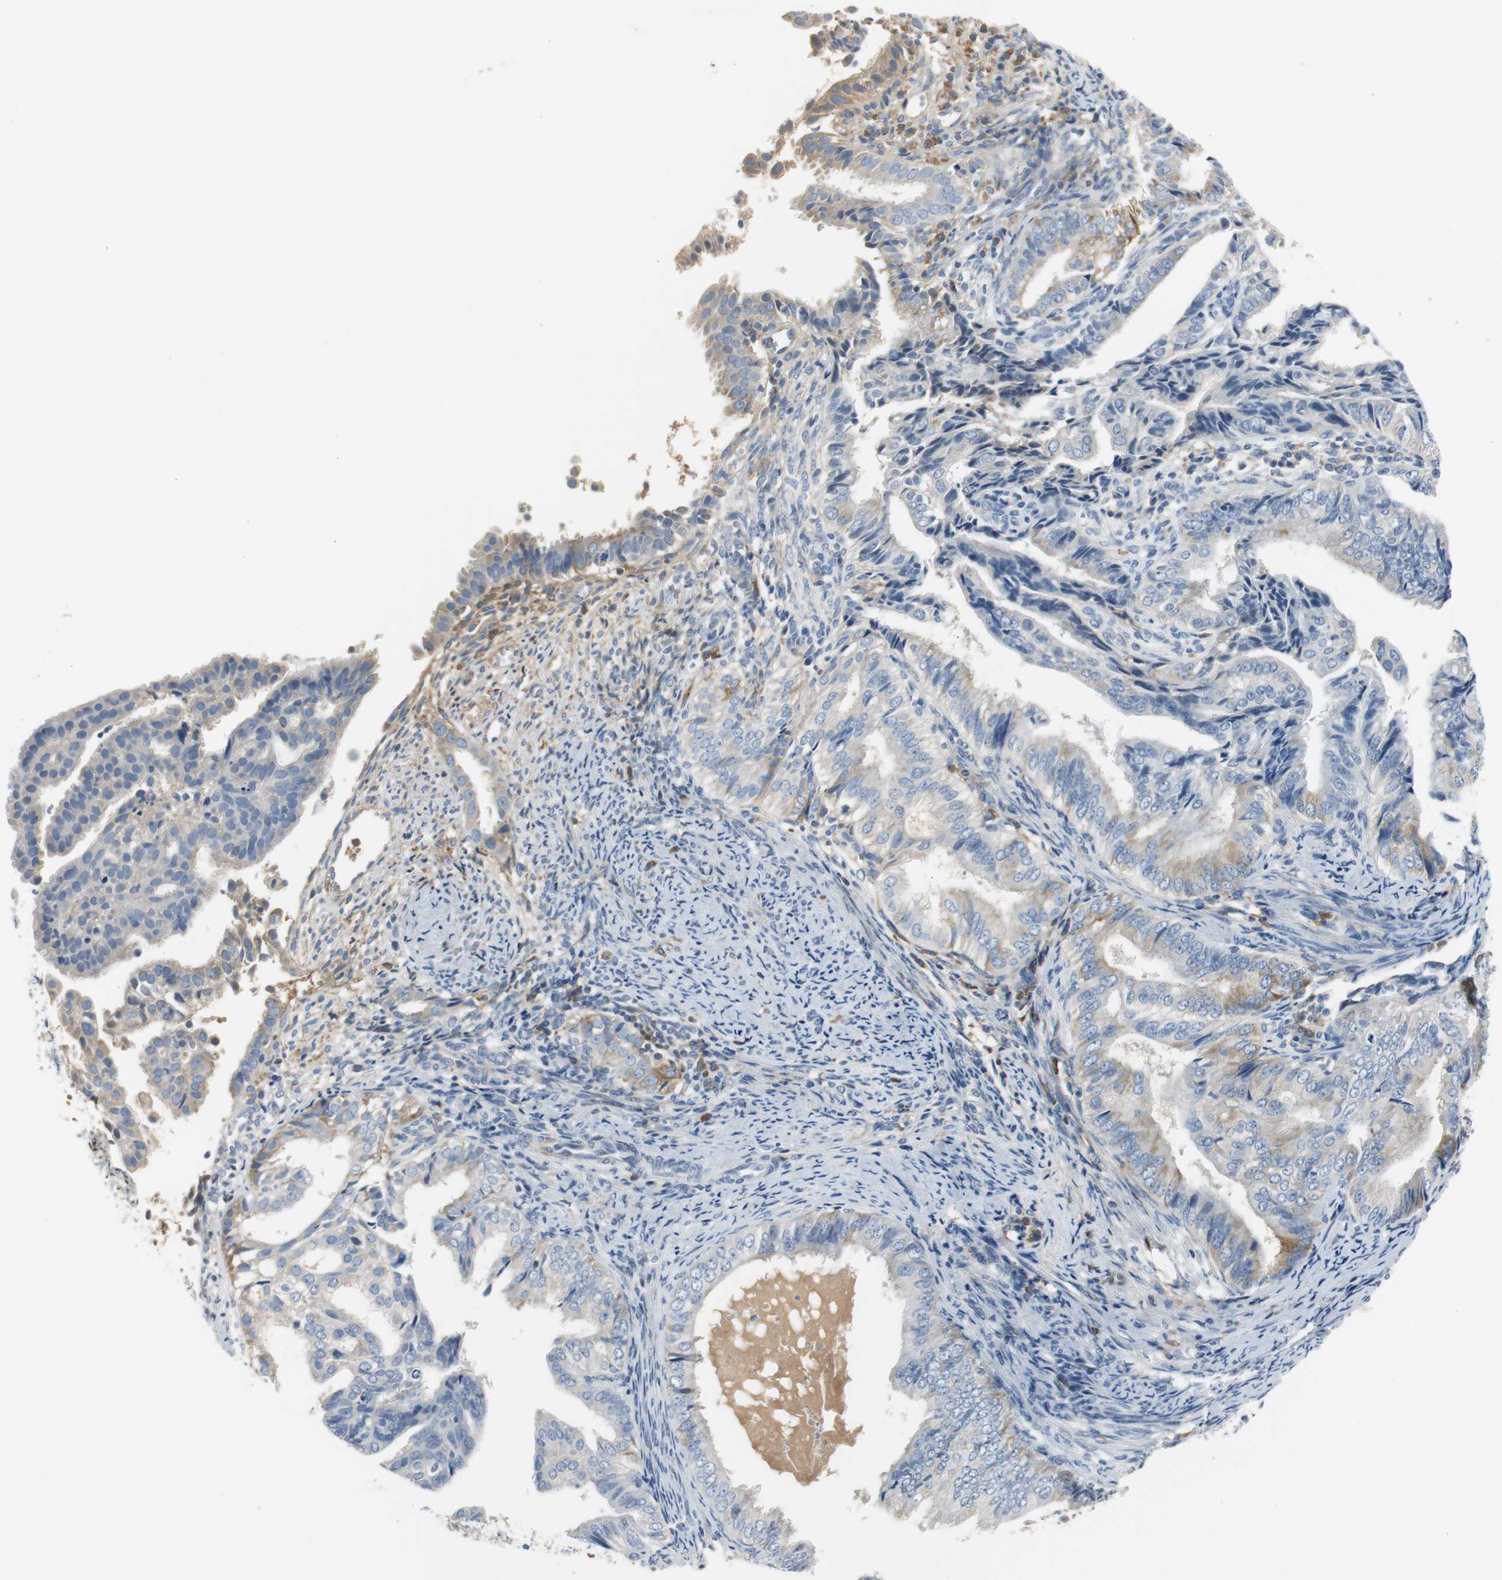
{"staining": {"intensity": "moderate", "quantity": "<25%", "location": "cytoplasmic/membranous"}, "tissue": "endometrial cancer", "cell_type": "Tumor cells", "image_type": "cancer", "snomed": [{"axis": "morphology", "description": "Adenocarcinoma, NOS"}, {"axis": "topography", "description": "Endometrium"}], "caption": "The micrograph displays immunohistochemical staining of endometrial adenocarcinoma. There is moderate cytoplasmic/membranous positivity is present in about <25% of tumor cells. (DAB IHC, brown staining for protein, blue staining for nuclei).", "gene": "SERPINF1", "patient": {"sex": "female", "age": 58}}